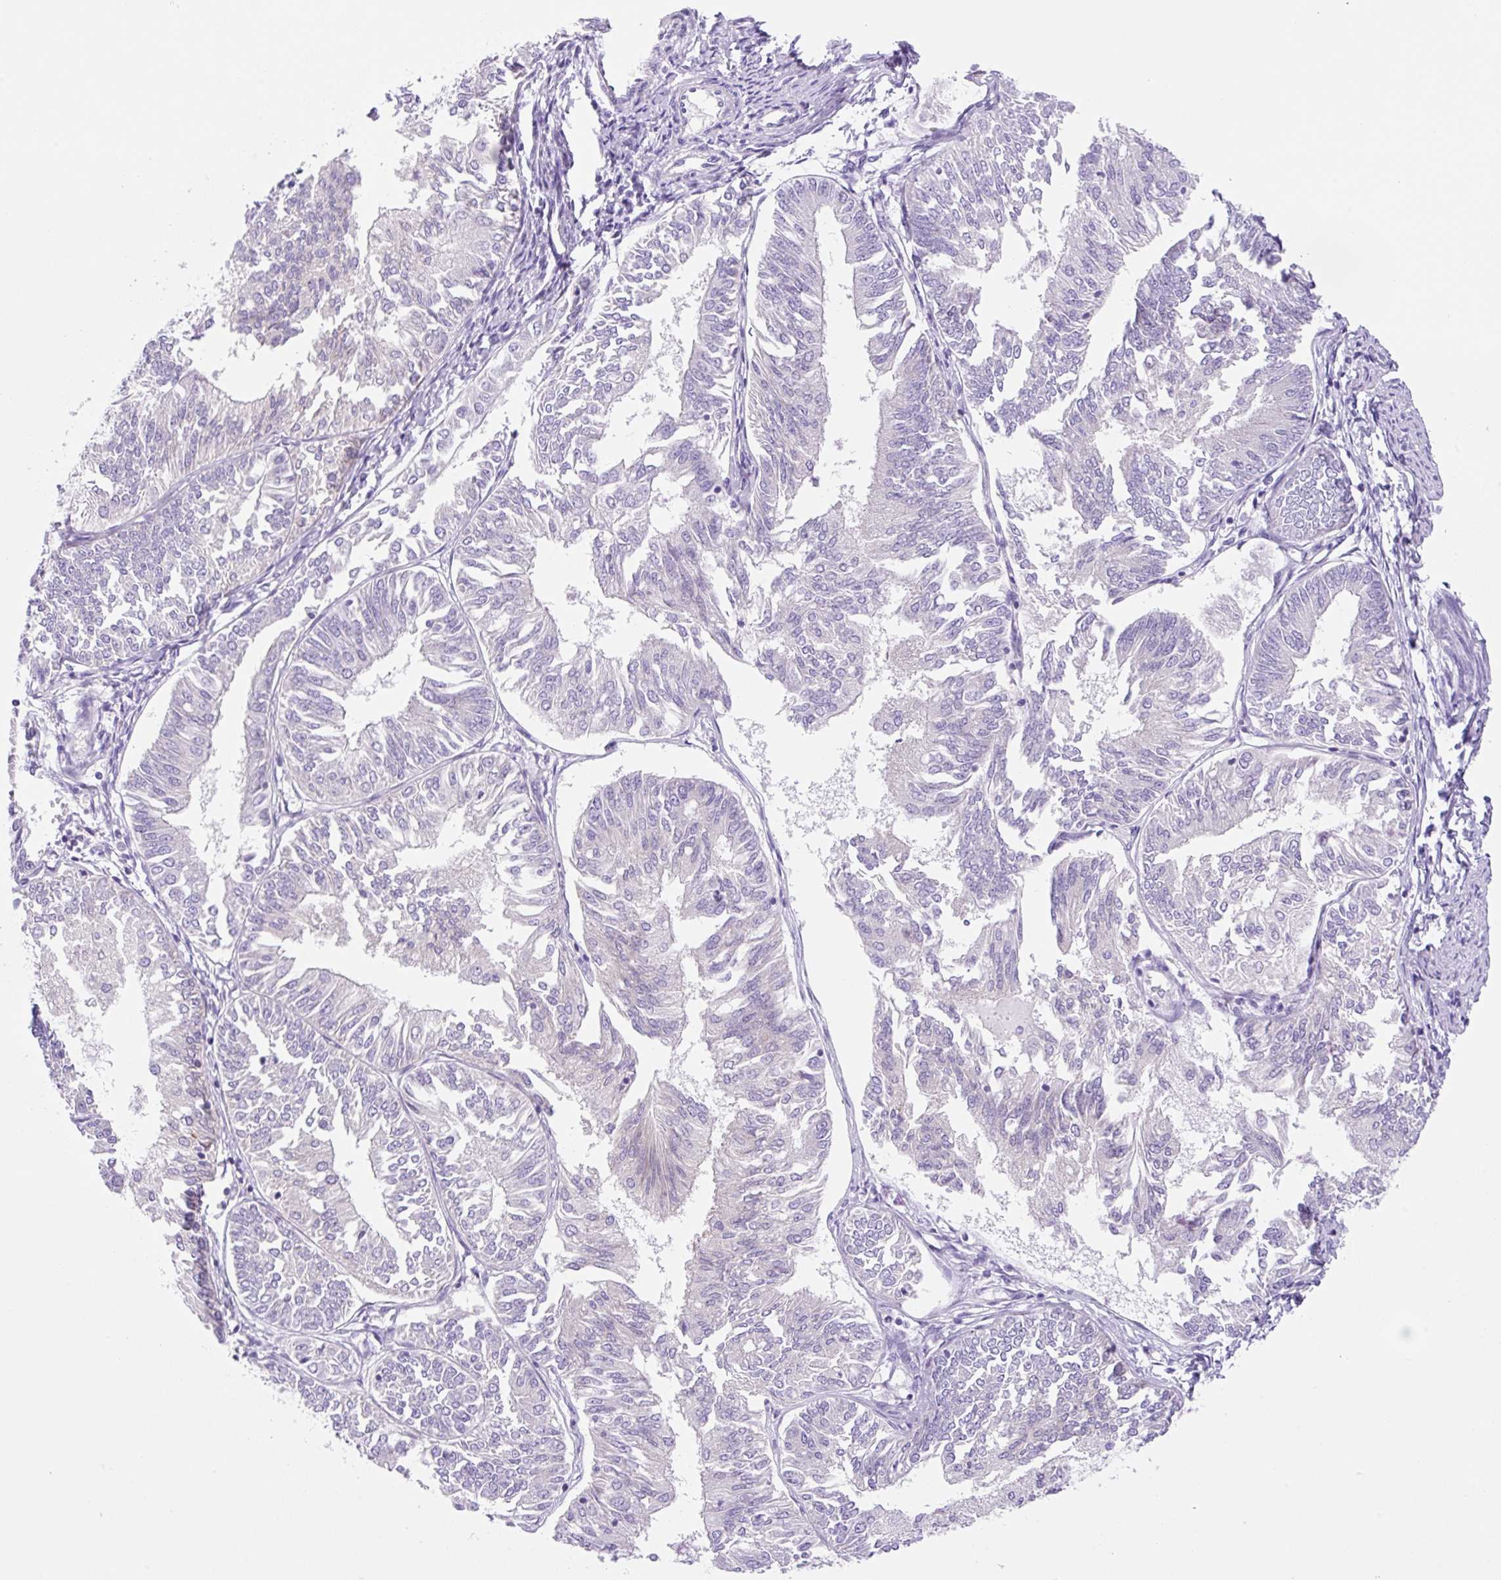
{"staining": {"intensity": "negative", "quantity": "none", "location": "none"}, "tissue": "endometrial cancer", "cell_type": "Tumor cells", "image_type": "cancer", "snomed": [{"axis": "morphology", "description": "Adenocarcinoma, NOS"}, {"axis": "topography", "description": "Endometrium"}], "caption": "High power microscopy image of an IHC photomicrograph of endometrial adenocarcinoma, revealing no significant staining in tumor cells. The staining is performed using DAB (3,3'-diaminobenzidine) brown chromogen with nuclei counter-stained in using hematoxylin.", "gene": "CAMK2B", "patient": {"sex": "female", "age": 58}}